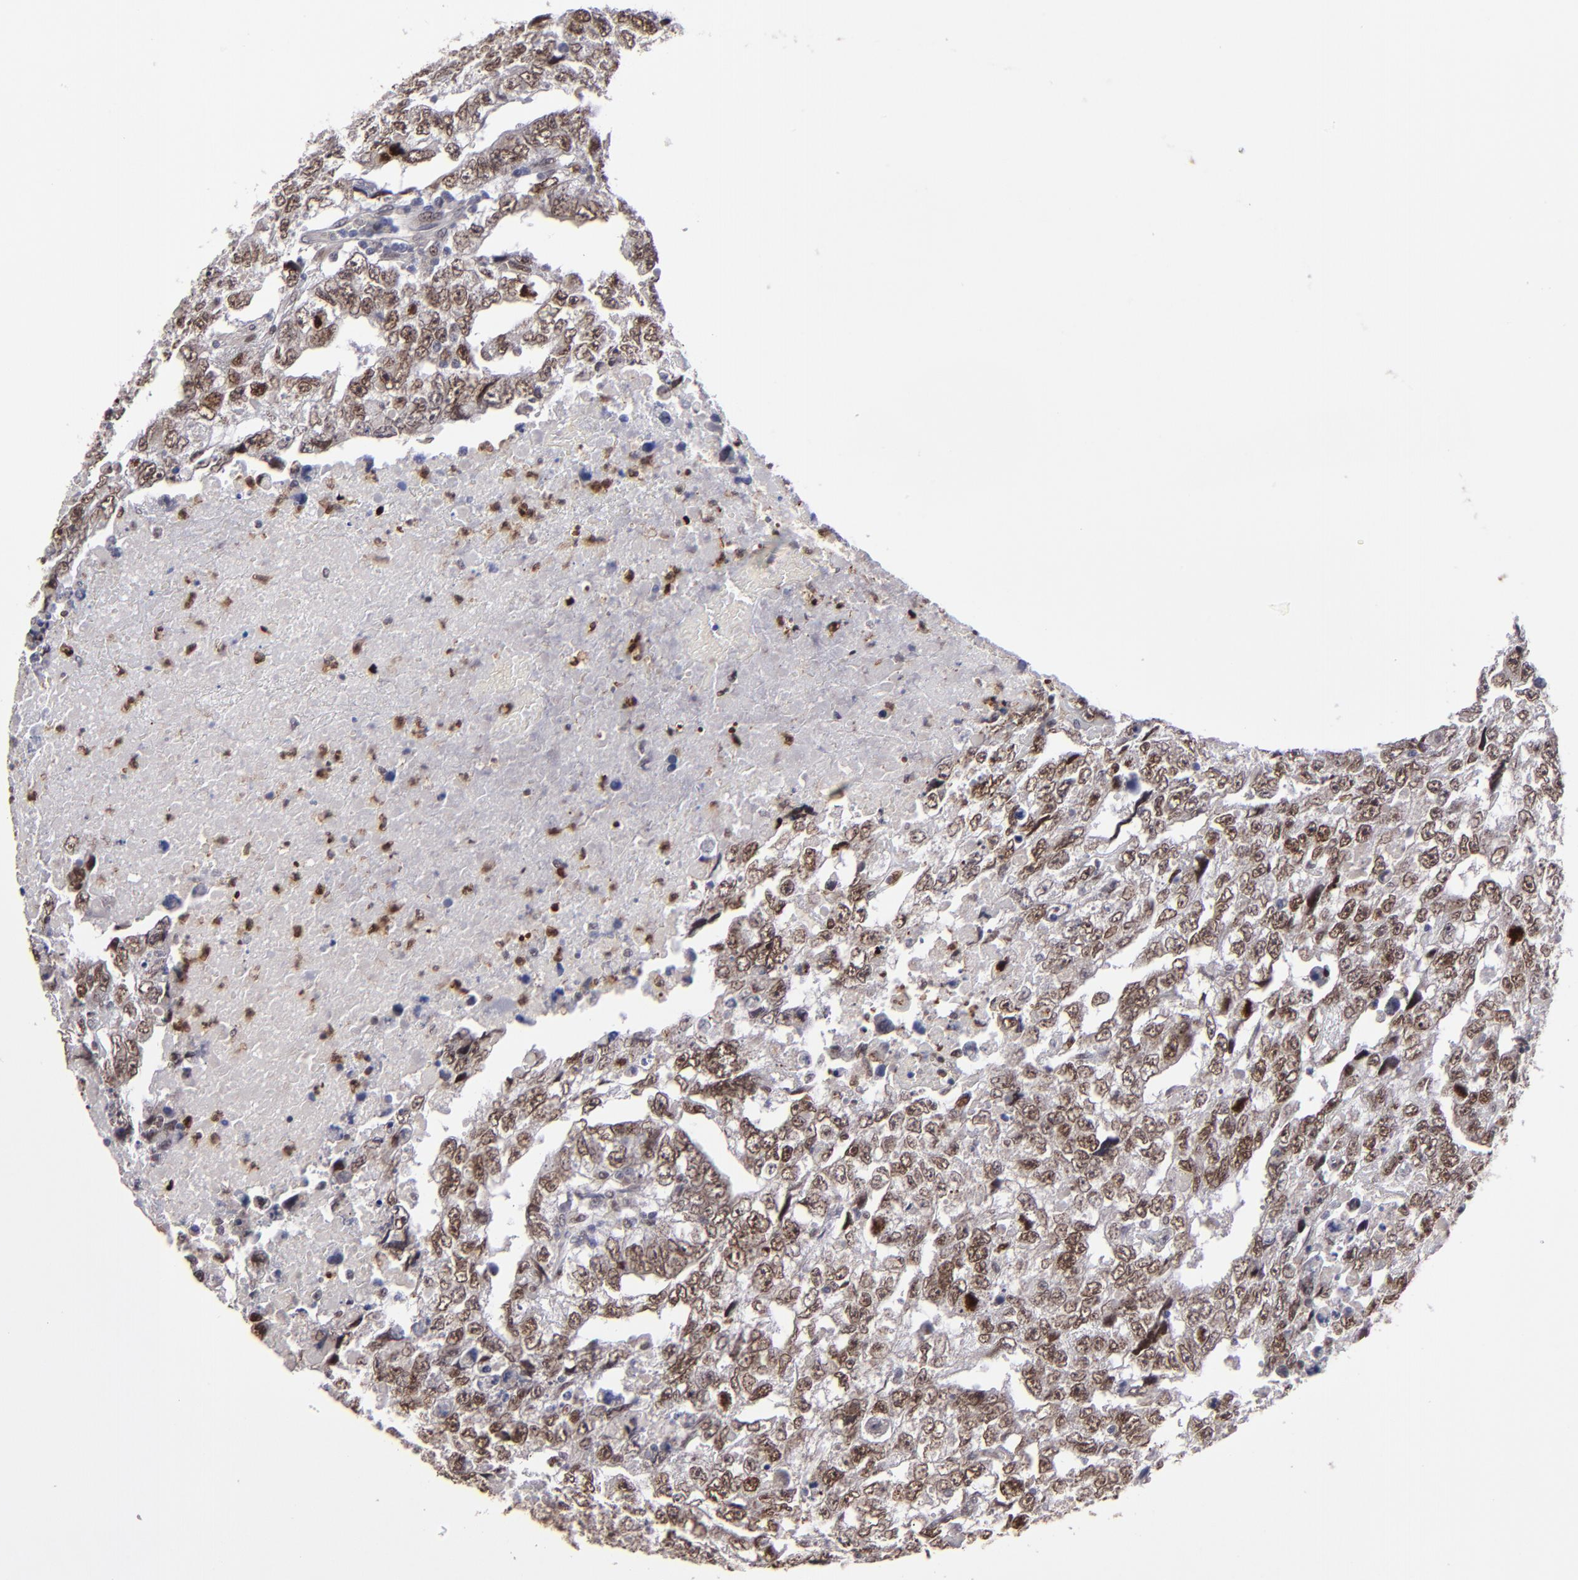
{"staining": {"intensity": "moderate", "quantity": ">75%", "location": "nuclear"}, "tissue": "testis cancer", "cell_type": "Tumor cells", "image_type": "cancer", "snomed": [{"axis": "morphology", "description": "Carcinoma, Embryonal, NOS"}, {"axis": "topography", "description": "Testis"}], "caption": "Protein expression analysis of testis cancer (embryonal carcinoma) displays moderate nuclear positivity in about >75% of tumor cells.", "gene": "RREB1", "patient": {"sex": "male", "age": 36}}